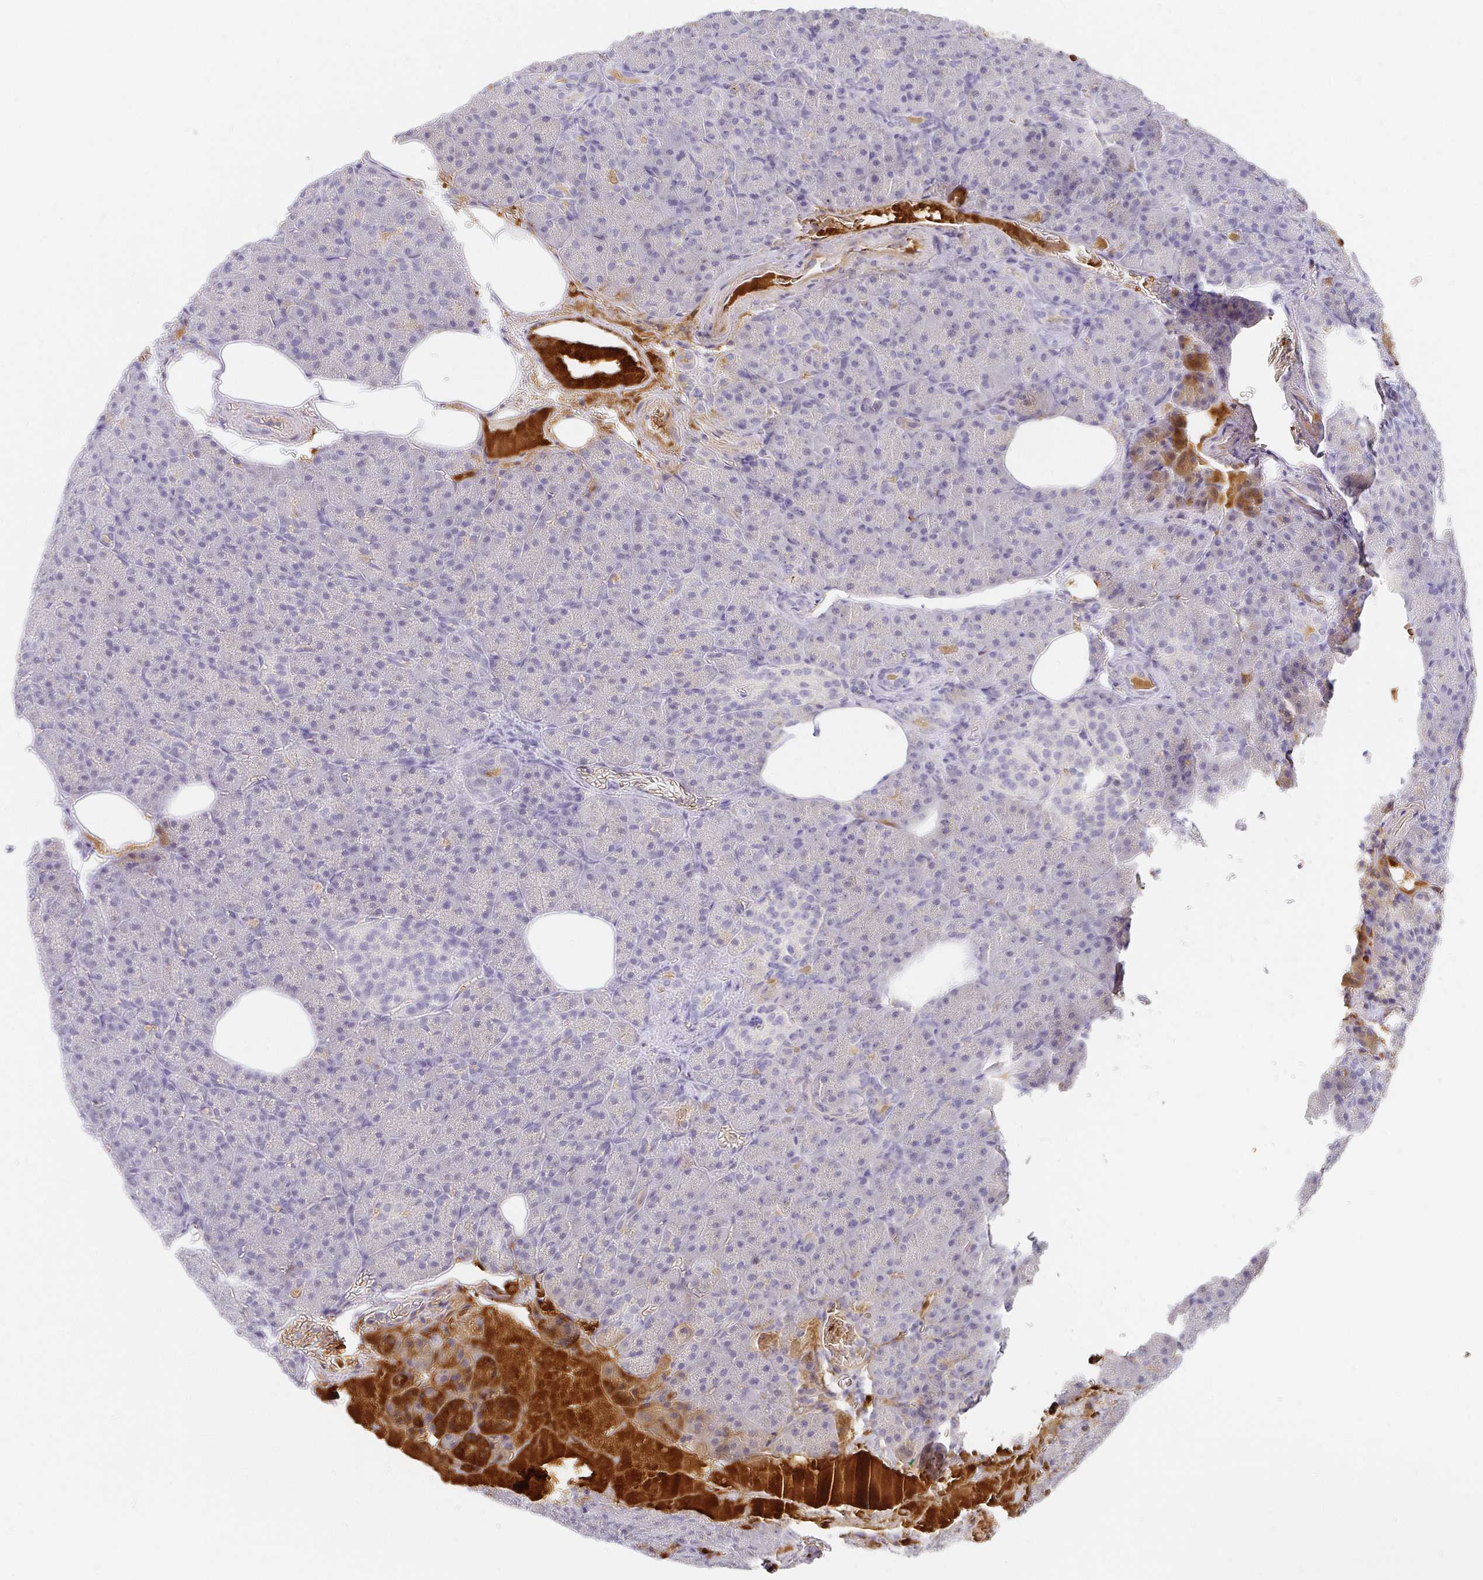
{"staining": {"intensity": "moderate", "quantity": "25%-75%", "location": "cytoplasmic/membranous"}, "tissue": "pancreas", "cell_type": "Exocrine glandular cells", "image_type": "normal", "snomed": [{"axis": "morphology", "description": "Normal tissue, NOS"}, {"axis": "topography", "description": "Pancreas"}], "caption": "Pancreas stained for a protein displays moderate cytoplasmic/membranous positivity in exocrine glandular cells. (DAB (3,3'-diaminobenzidine) = brown stain, brightfield microscopy at high magnification).", "gene": "FGF21", "patient": {"sex": "female", "age": 74}}